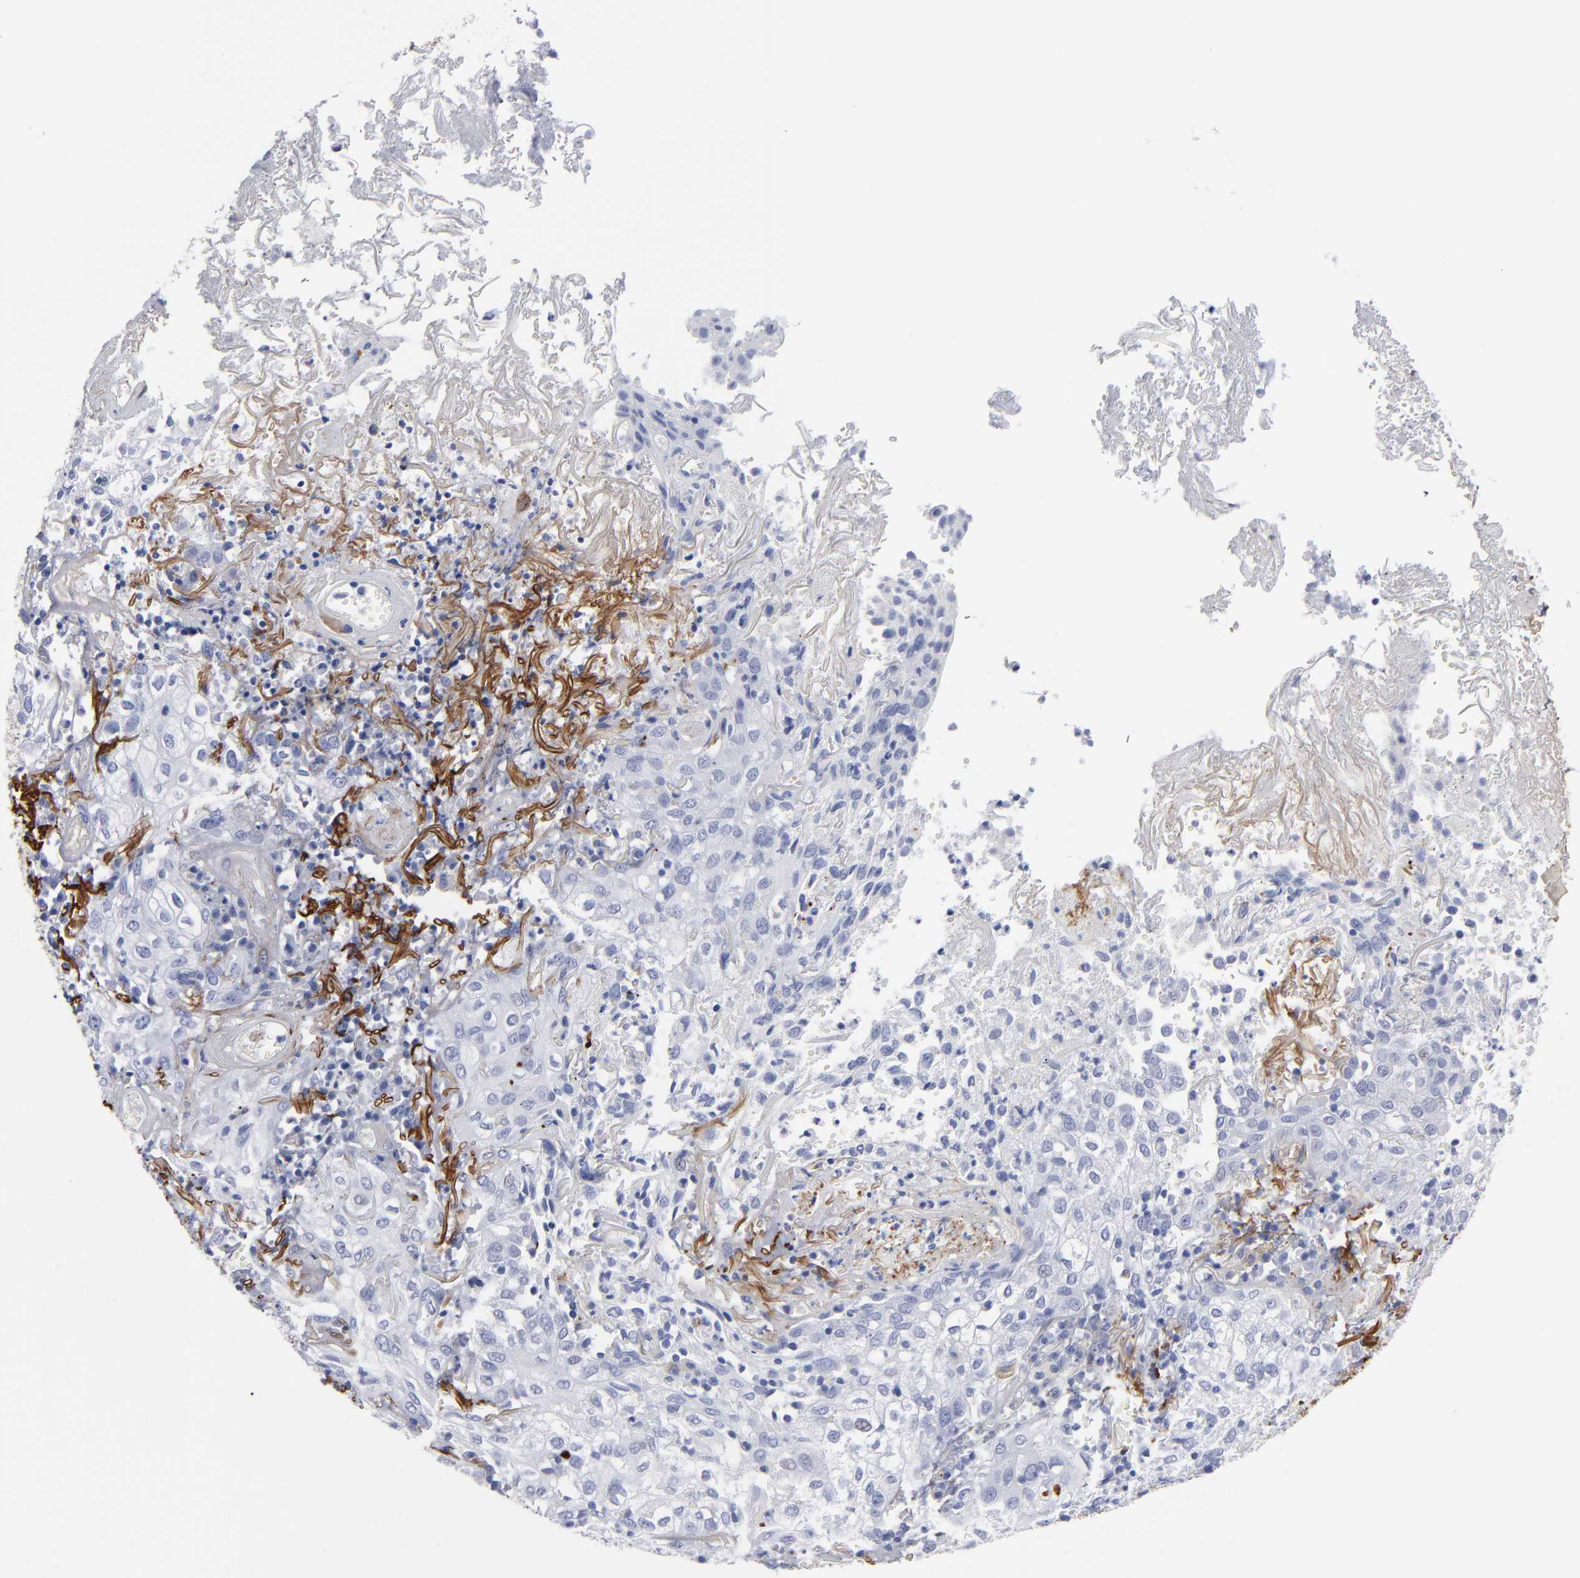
{"staining": {"intensity": "negative", "quantity": "none", "location": "none"}, "tissue": "skin cancer", "cell_type": "Tumor cells", "image_type": "cancer", "snomed": [{"axis": "morphology", "description": "Squamous cell carcinoma, NOS"}, {"axis": "topography", "description": "Skin"}], "caption": "A high-resolution micrograph shows immunohistochemistry (IHC) staining of skin cancer, which displays no significant expression in tumor cells.", "gene": "EMILIN1", "patient": {"sex": "male", "age": 65}}